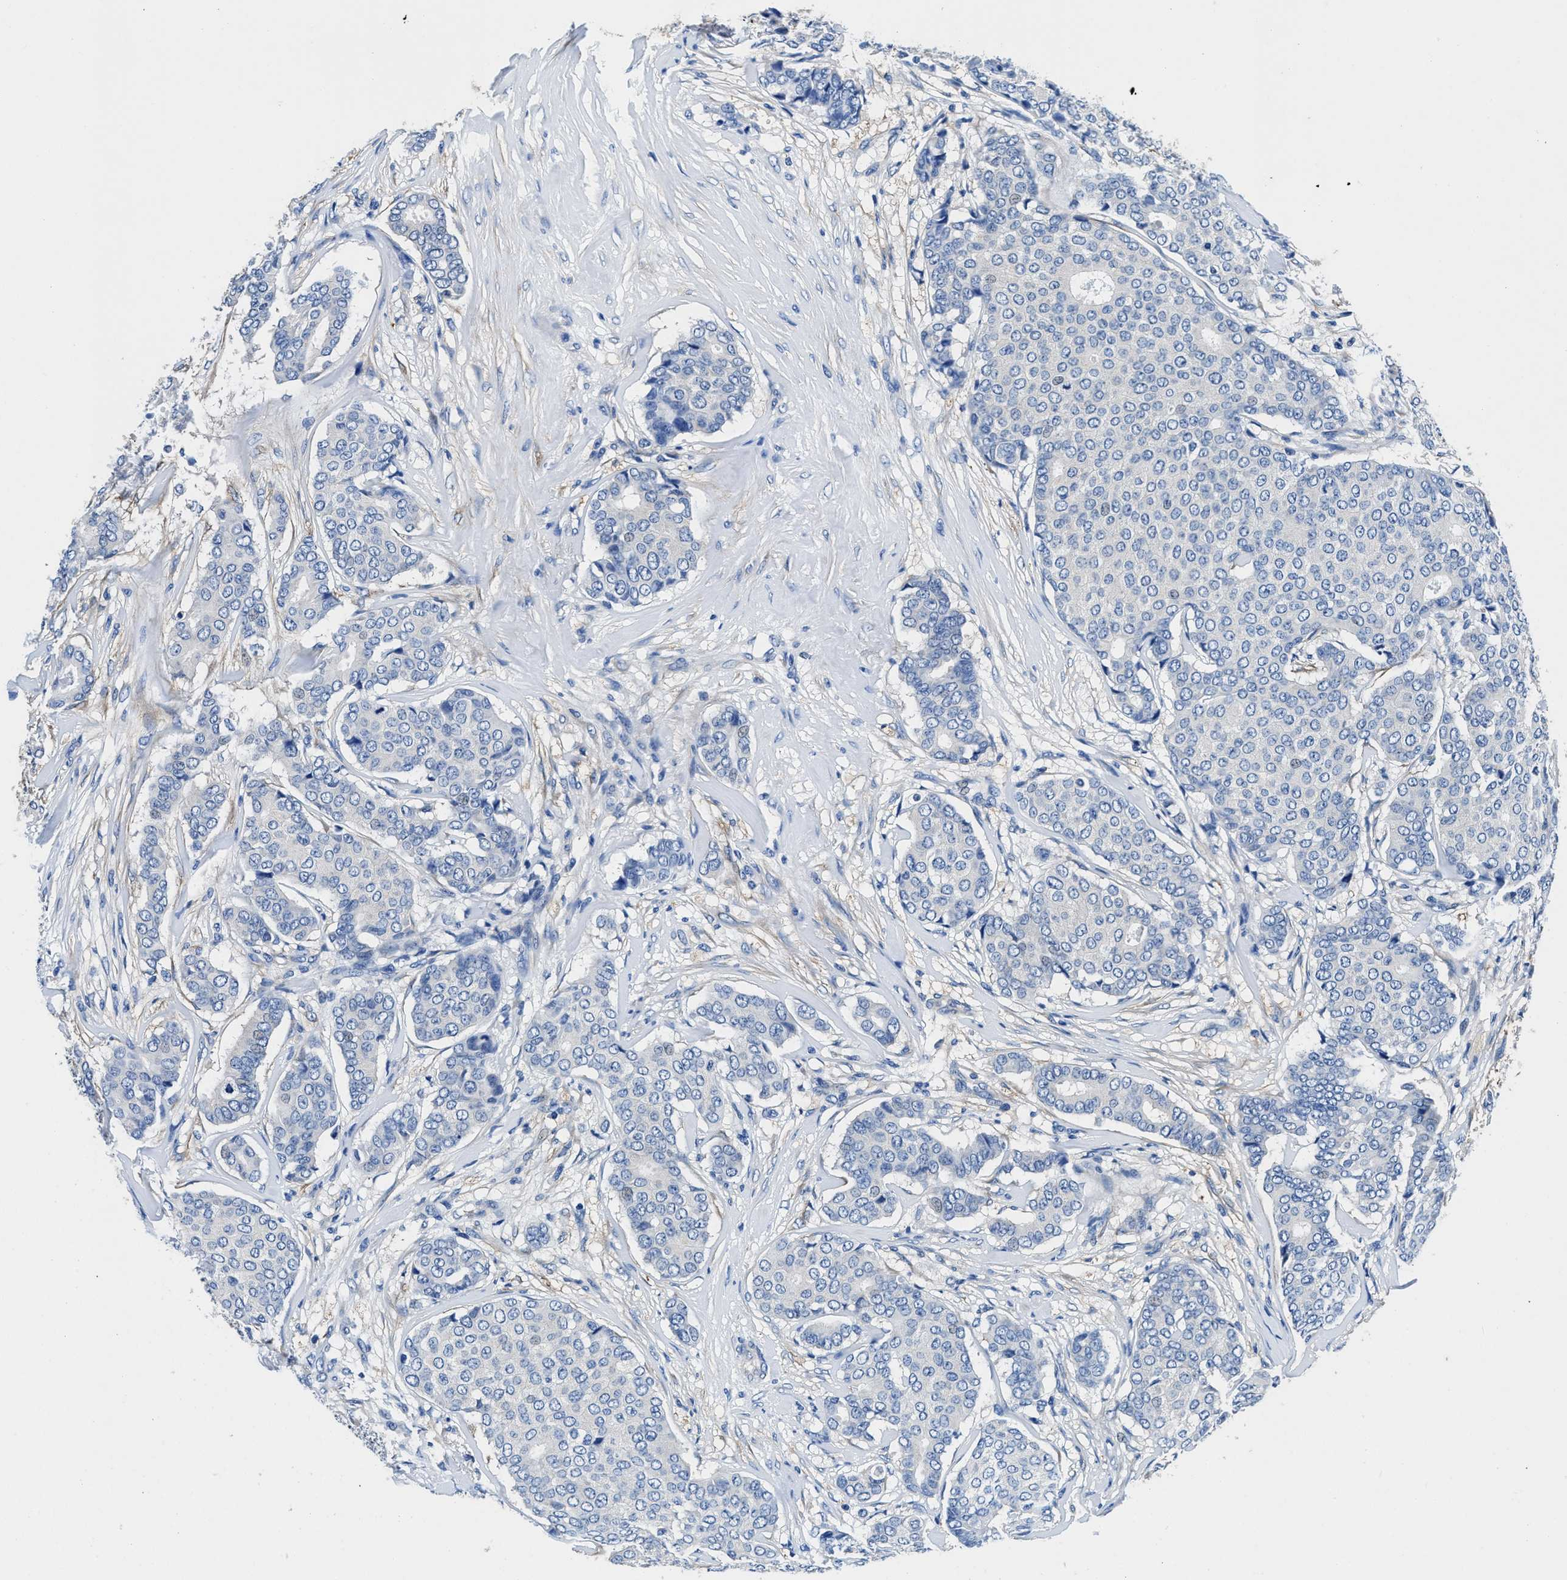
{"staining": {"intensity": "negative", "quantity": "none", "location": "none"}, "tissue": "breast cancer", "cell_type": "Tumor cells", "image_type": "cancer", "snomed": [{"axis": "morphology", "description": "Duct carcinoma"}, {"axis": "topography", "description": "Breast"}], "caption": "Immunohistochemistry image of neoplastic tissue: invasive ductal carcinoma (breast) stained with DAB (3,3'-diaminobenzidine) demonstrates no significant protein expression in tumor cells.", "gene": "NEU1", "patient": {"sex": "female", "age": 75}}